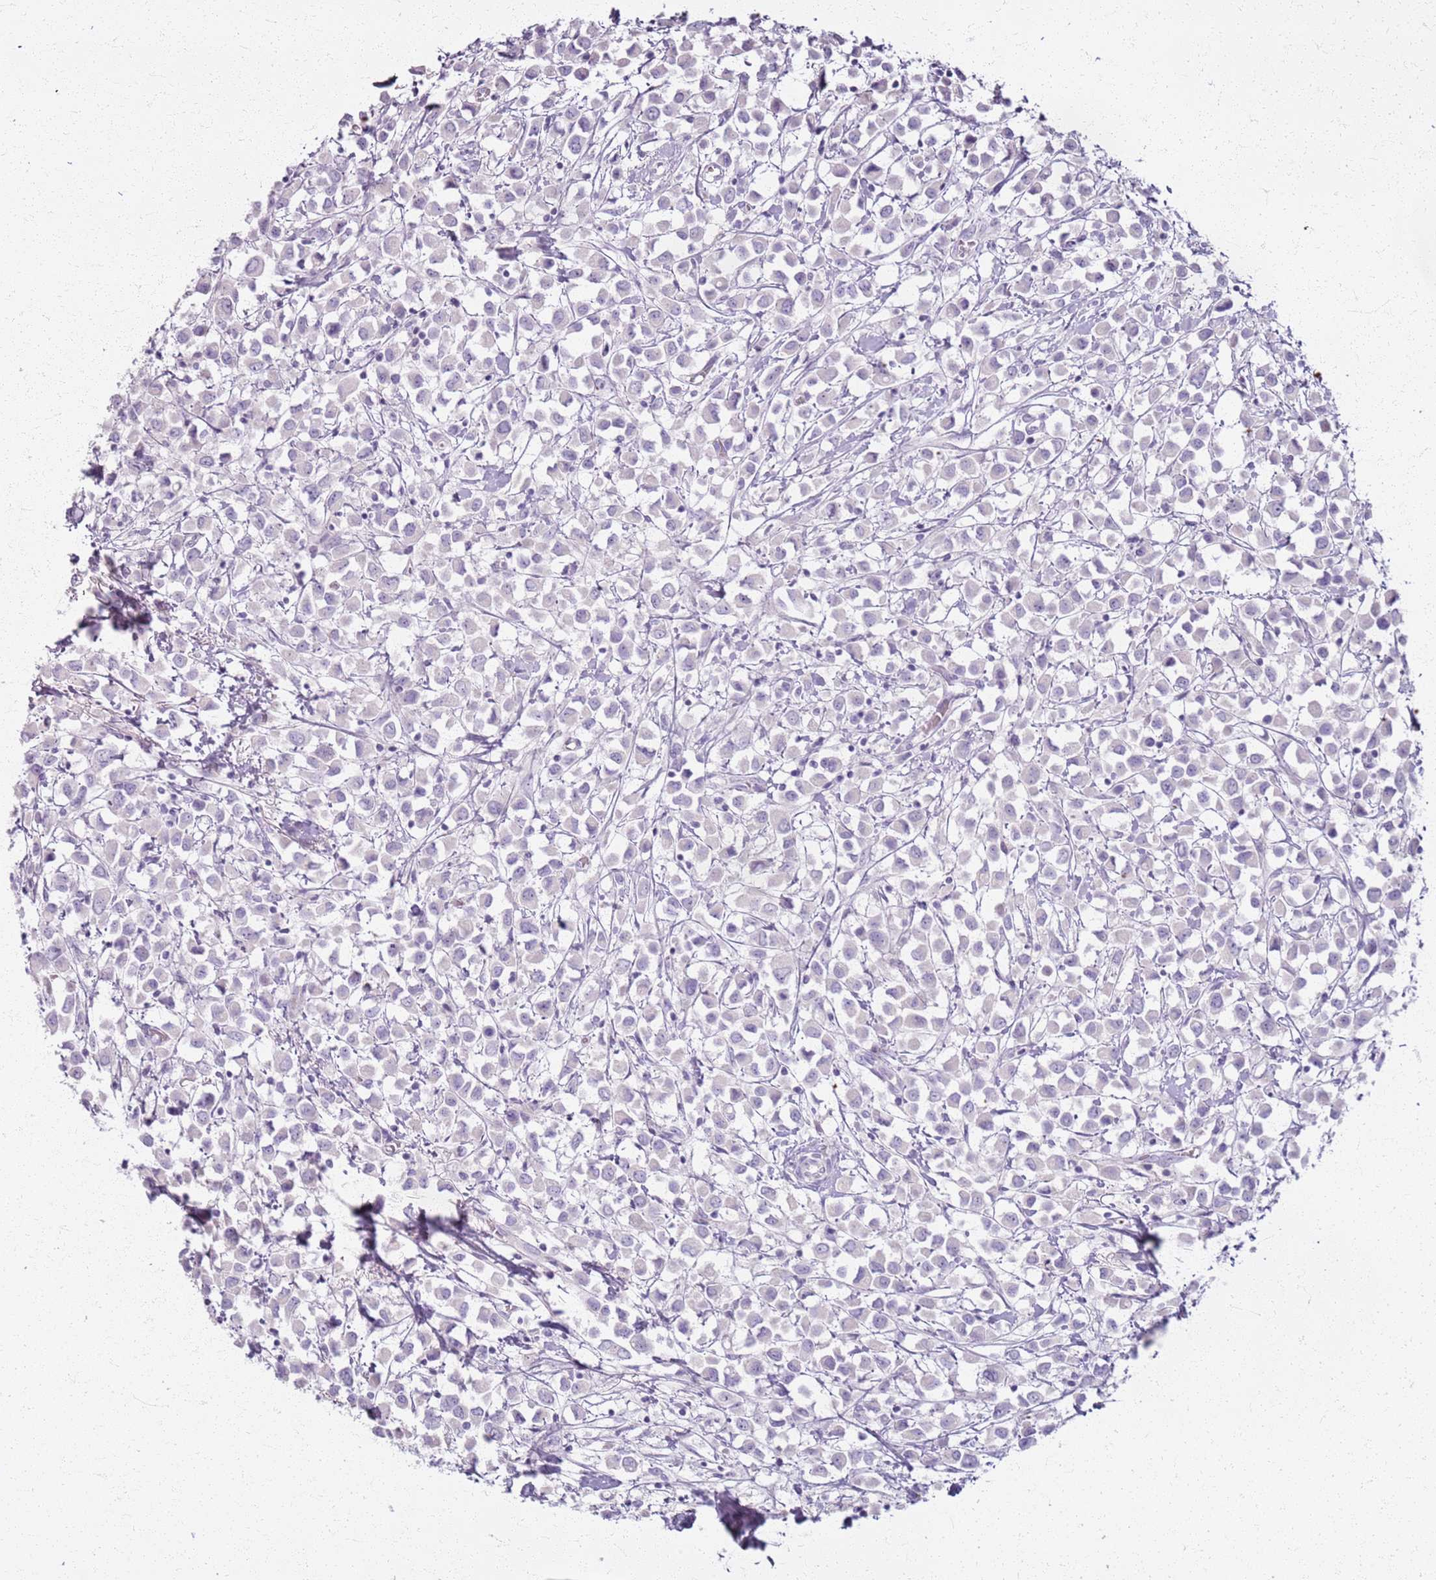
{"staining": {"intensity": "negative", "quantity": "none", "location": "none"}, "tissue": "breast cancer", "cell_type": "Tumor cells", "image_type": "cancer", "snomed": [{"axis": "morphology", "description": "Duct carcinoma"}, {"axis": "topography", "description": "Breast"}], "caption": "Image shows no protein positivity in tumor cells of breast cancer (invasive ductal carcinoma) tissue. Nuclei are stained in blue.", "gene": "CSRP3", "patient": {"sex": "female", "age": 61}}